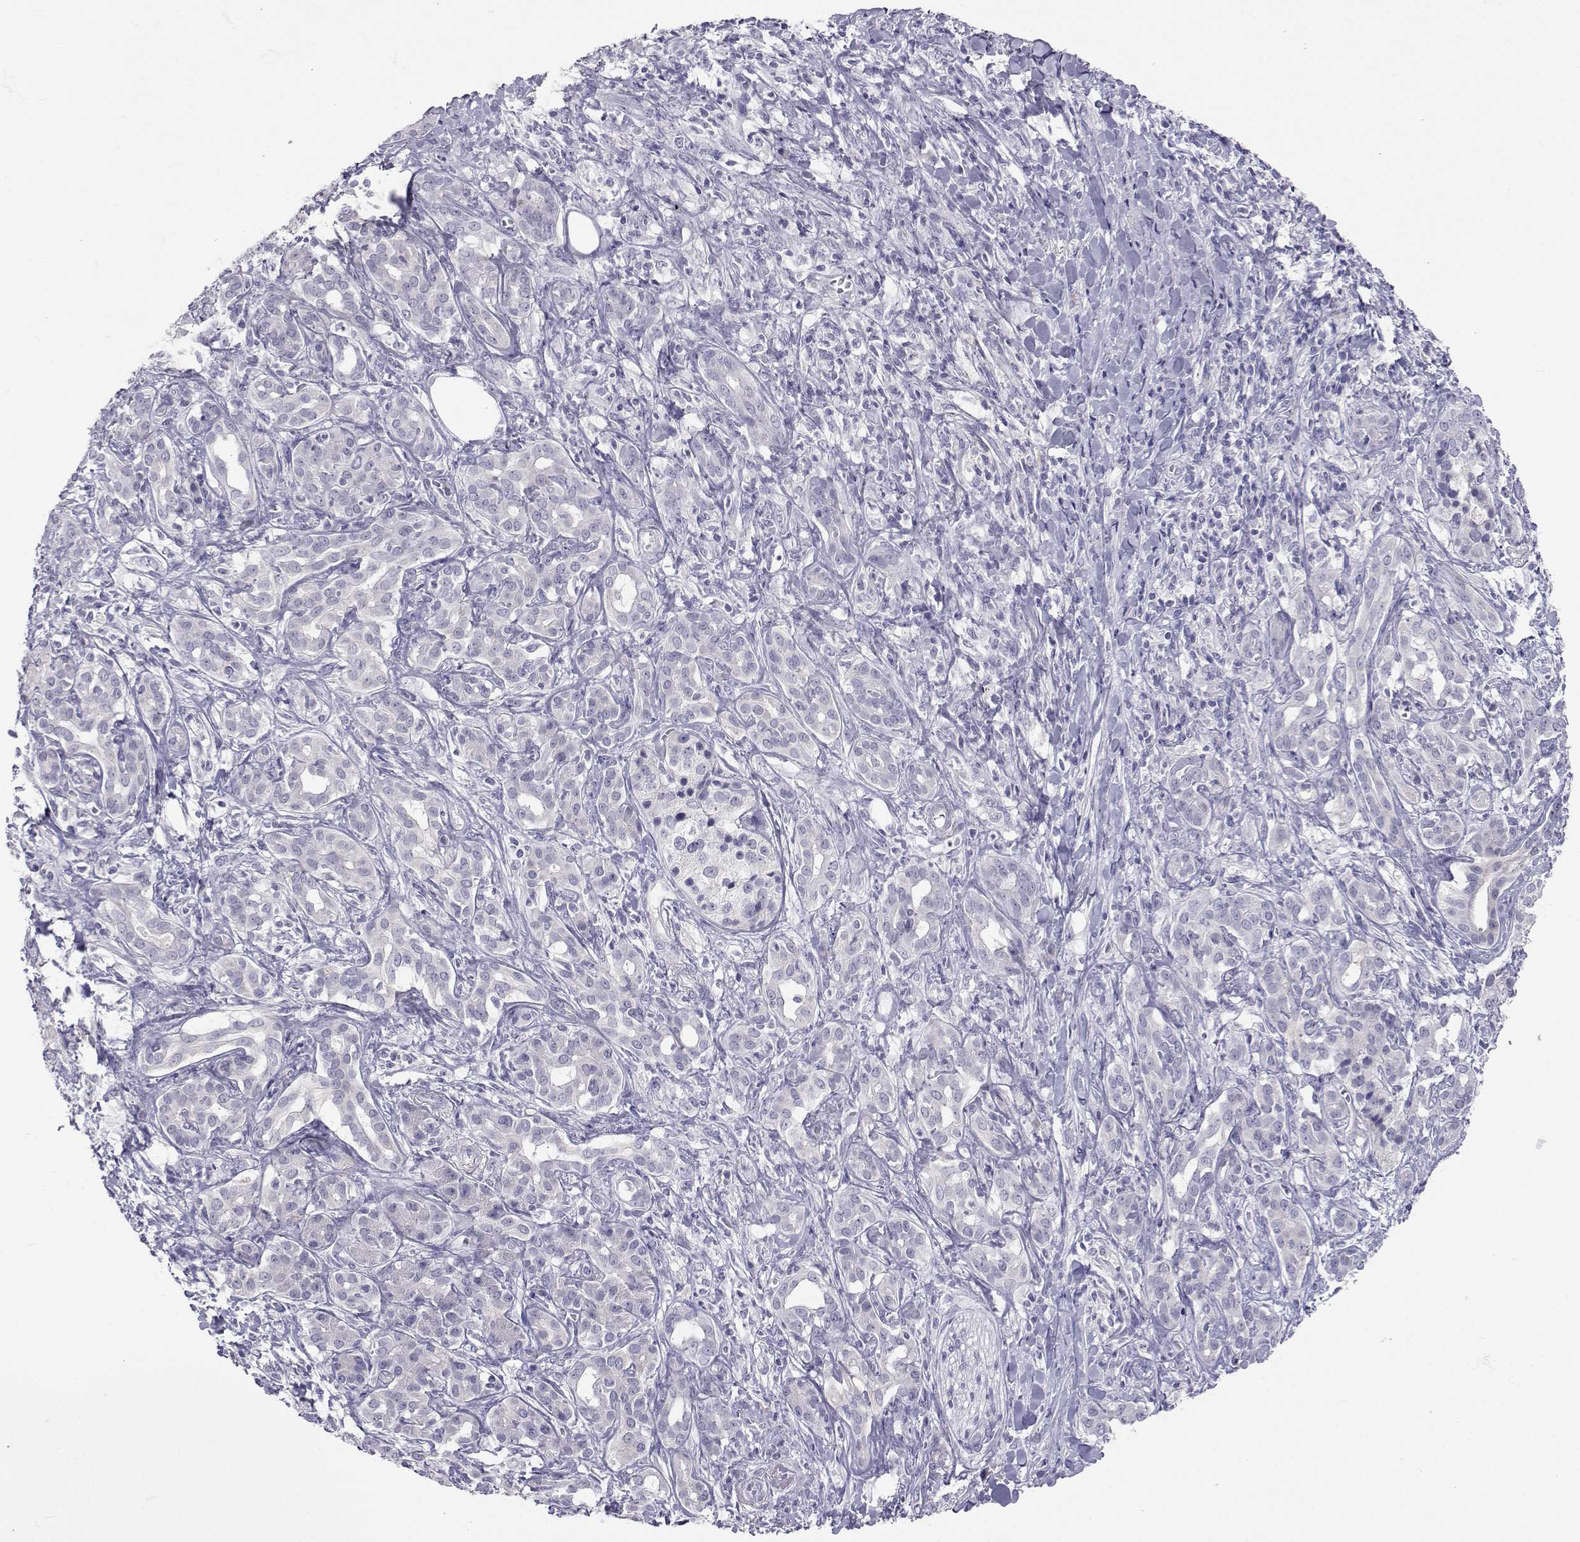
{"staining": {"intensity": "negative", "quantity": "none", "location": "none"}, "tissue": "pancreatic cancer", "cell_type": "Tumor cells", "image_type": "cancer", "snomed": [{"axis": "morphology", "description": "Adenocarcinoma, NOS"}, {"axis": "topography", "description": "Pancreas"}], "caption": "Pancreatic adenocarcinoma was stained to show a protein in brown. There is no significant positivity in tumor cells.", "gene": "SLC6A3", "patient": {"sex": "male", "age": 61}}